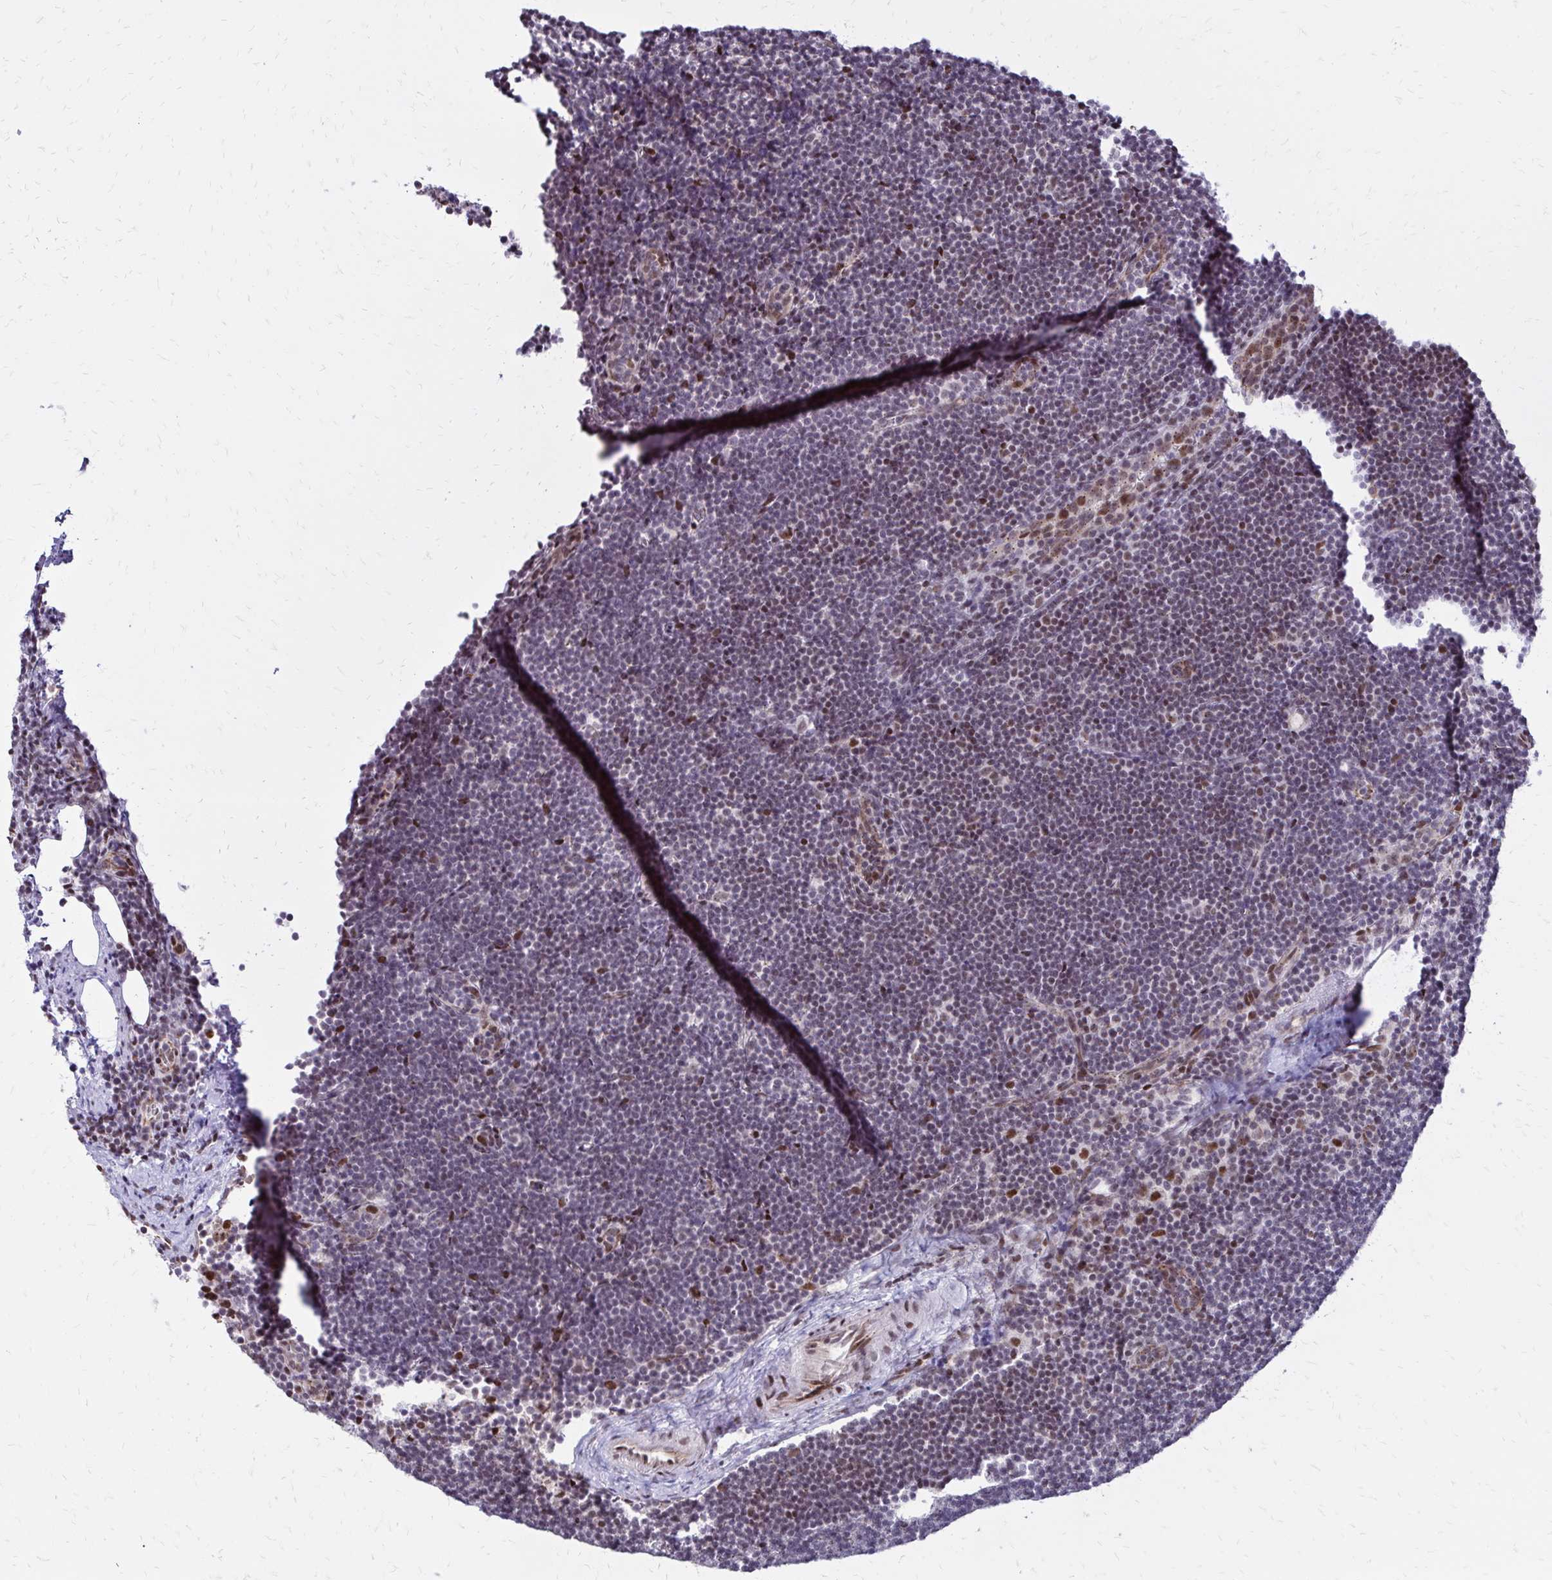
{"staining": {"intensity": "weak", "quantity": "<25%", "location": "nuclear"}, "tissue": "lymphoma", "cell_type": "Tumor cells", "image_type": "cancer", "snomed": [{"axis": "morphology", "description": "Malignant lymphoma, non-Hodgkin's type, Low grade"}, {"axis": "topography", "description": "Lymph node"}], "caption": "Tumor cells are negative for brown protein staining in malignant lymphoma, non-Hodgkin's type (low-grade). Brightfield microscopy of immunohistochemistry stained with DAB (3,3'-diaminobenzidine) (brown) and hematoxylin (blue), captured at high magnification.", "gene": "TOB1", "patient": {"sex": "female", "age": 73}}